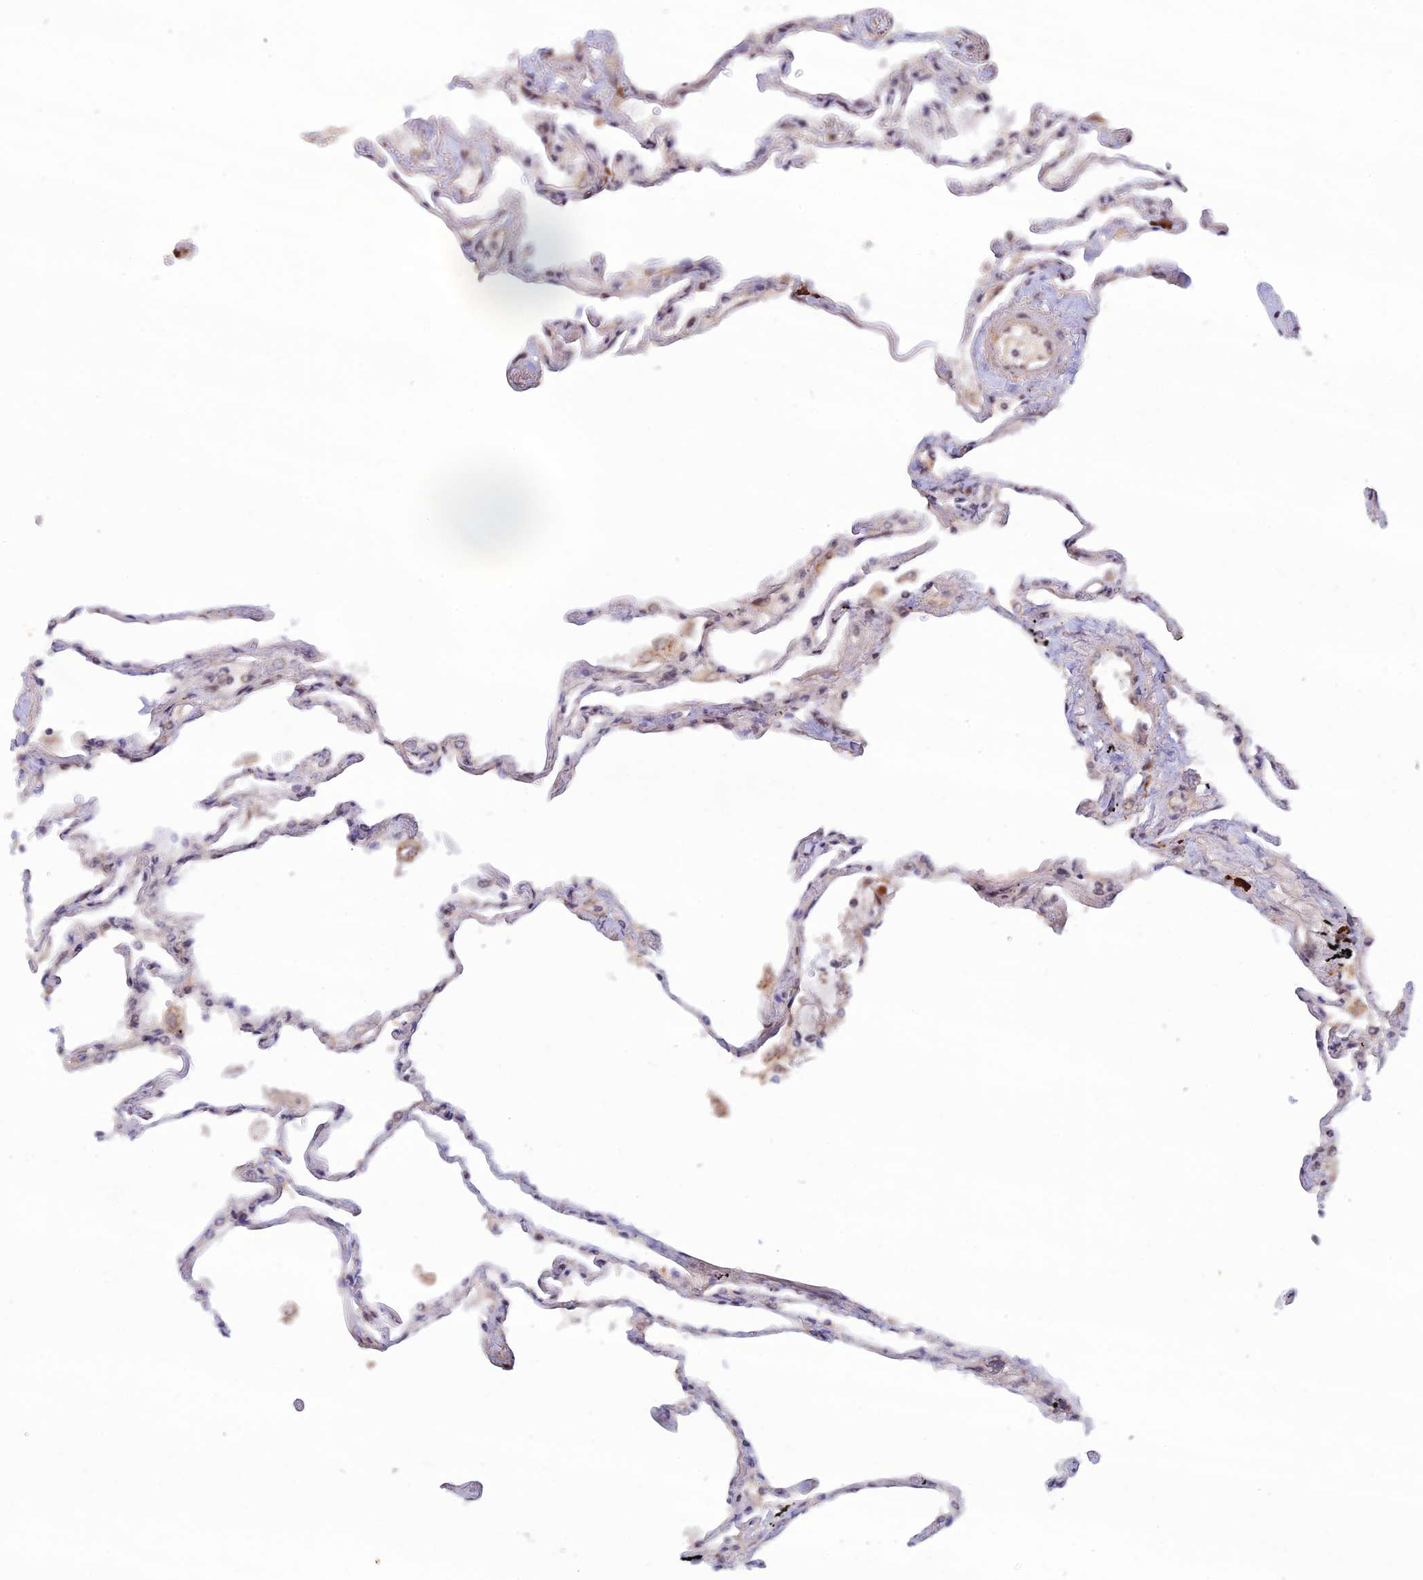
{"staining": {"intensity": "negative", "quantity": "none", "location": "none"}, "tissue": "lung", "cell_type": "Alveolar cells", "image_type": "normal", "snomed": [{"axis": "morphology", "description": "Normal tissue, NOS"}, {"axis": "topography", "description": "Lung"}], "caption": "Immunohistochemistry (IHC) micrograph of benign lung: lung stained with DAB exhibits no significant protein positivity in alveolar cells. The staining is performed using DAB (3,3'-diaminobenzidine) brown chromogen with nuclei counter-stained in using hematoxylin.", "gene": "ZNF565", "patient": {"sex": "female", "age": 67}}